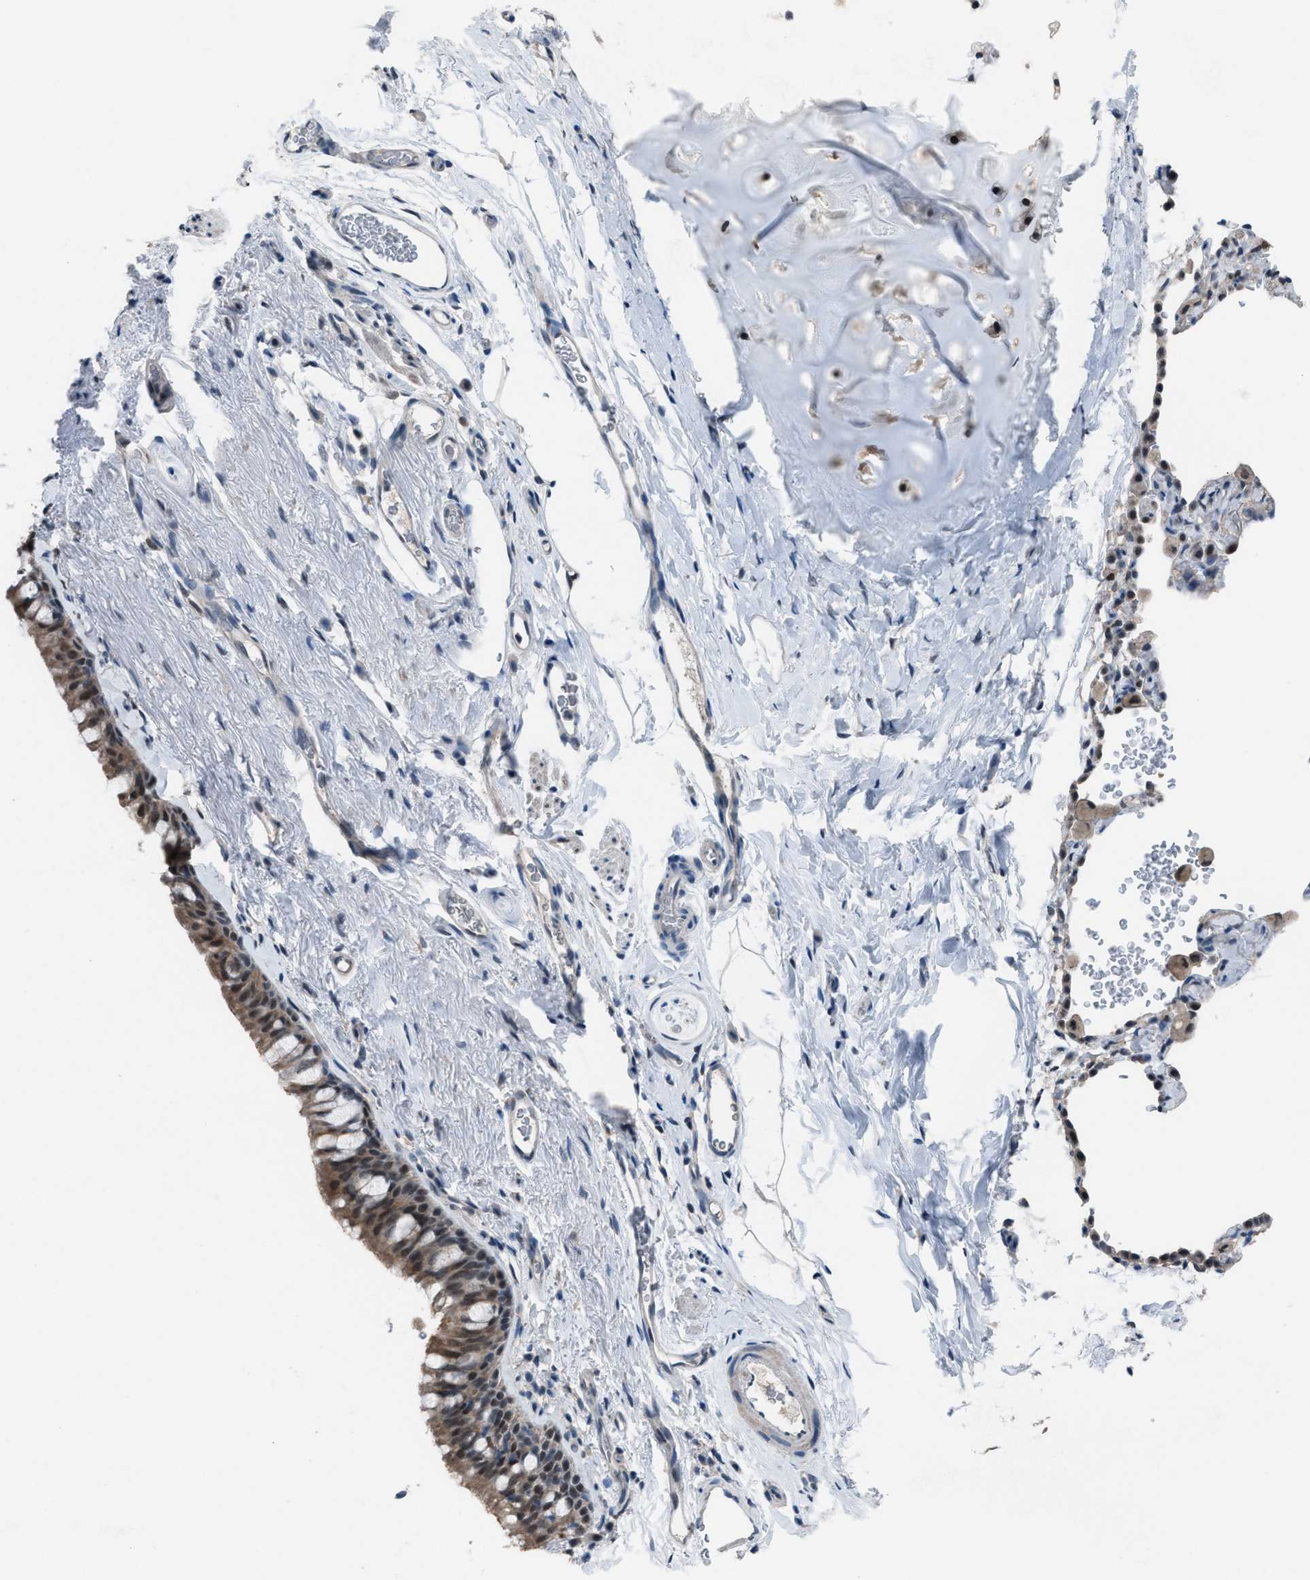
{"staining": {"intensity": "moderate", "quantity": ">75%", "location": "cytoplasmic/membranous"}, "tissue": "bronchus", "cell_type": "Respiratory epithelial cells", "image_type": "normal", "snomed": [{"axis": "morphology", "description": "Normal tissue, NOS"}, {"axis": "topography", "description": "Cartilage tissue"}, {"axis": "topography", "description": "Bronchus"}], "caption": "Protein staining reveals moderate cytoplasmic/membranous positivity in approximately >75% of respiratory epithelial cells in normal bronchus. (IHC, brightfield microscopy, high magnification).", "gene": "ZNF276", "patient": {"sex": "female", "age": 53}}